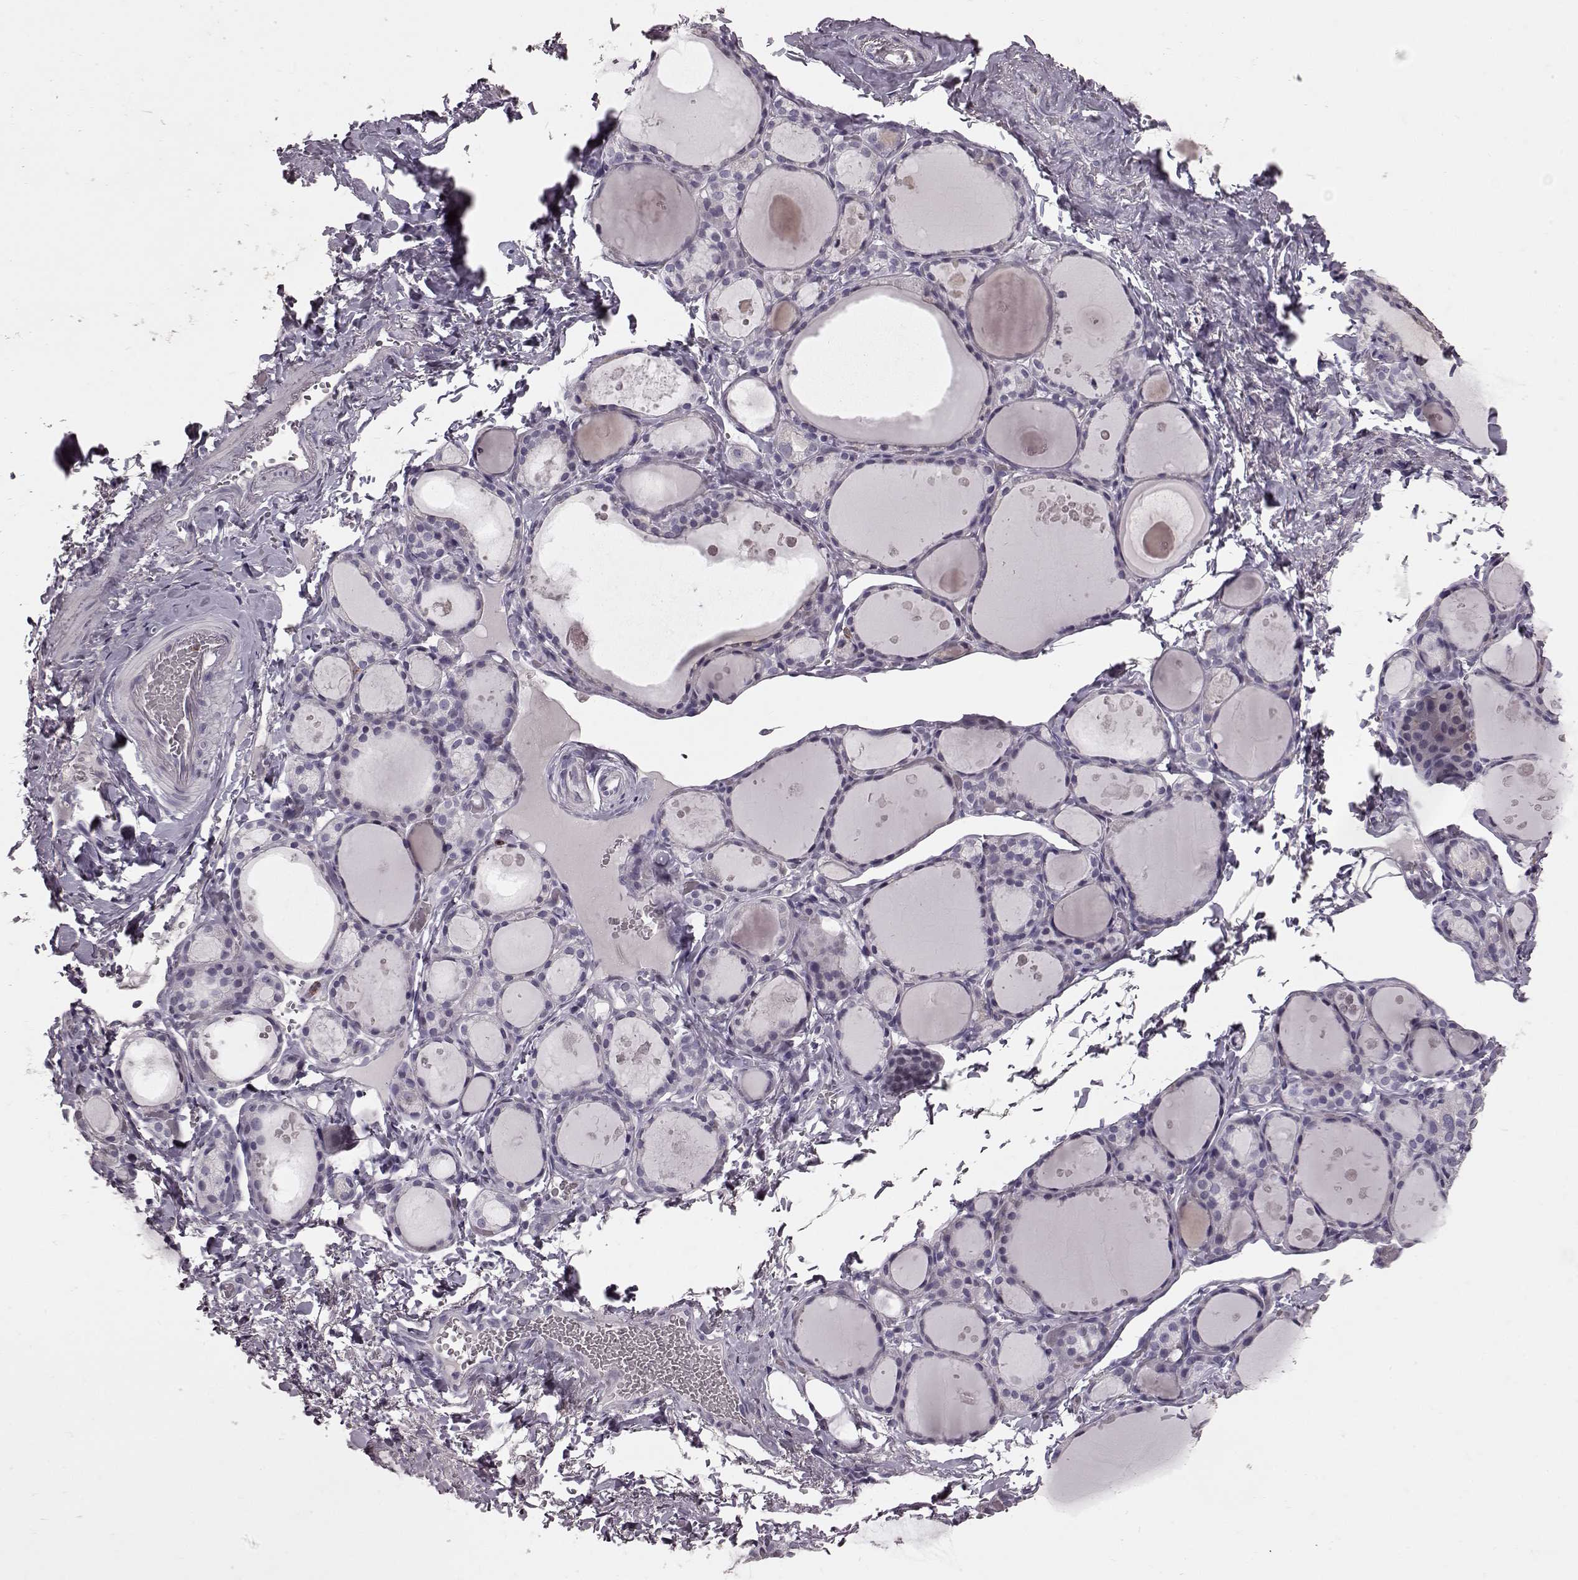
{"staining": {"intensity": "negative", "quantity": "none", "location": "none"}, "tissue": "thyroid gland", "cell_type": "Glandular cells", "image_type": "normal", "snomed": [{"axis": "morphology", "description": "Normal tissue, NOS"}, {"axis": "topography", "description": "Thyroid gland"}], "caption": "DAB immunohistochemical staining of unremarkable thyroid gland displays no significant staining in glandular cells. (DAB (3,3'-diaminobenzidine) immunohistochemistry (IHC) visualized using brightfield microscopy, high magnification).", "gene": "FUT4", "patient": {"sex": "male", "age": 68}}